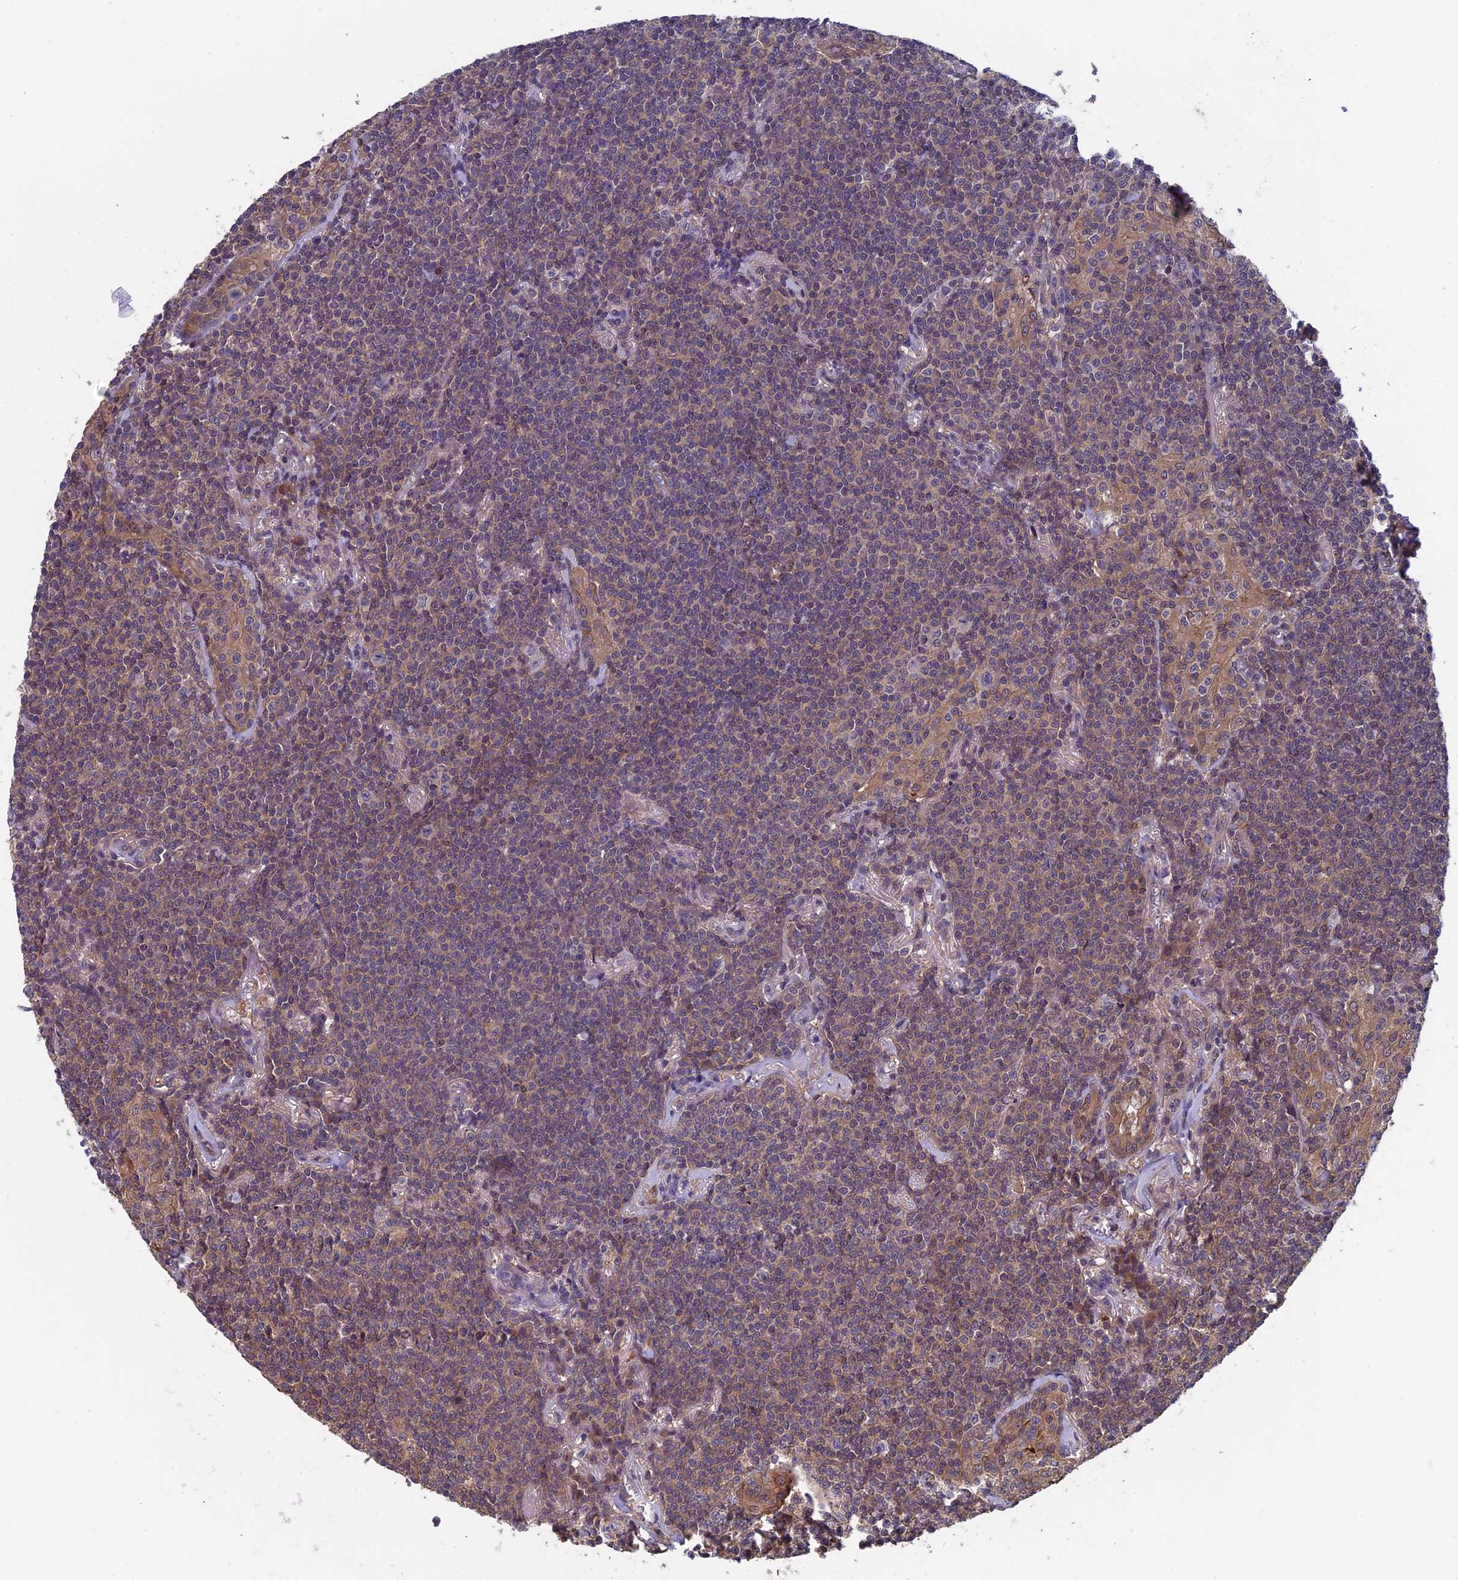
{"staining": {"intensity": "negative", "quantity": "none", "location": "none"}, "tissue": "lymphoma", "cell_type": "Tumor cells", "image_type": "cancer", "snomed": [{"axis": "morphology", "description": "Malignant lymphoma, non-Hodgkin's type, Low grade"}, {"axis": "topography", "description": "Lung"}], "caption": "DAB (3,3'-diaminobenzidine) immunohistochemical staining of low-grade malignant lymphoma, non-Hodgkin's type reveals no significant positivity in tumor cells. (DAB immunohistochemistry (IHC) with hematoxylin counter stain).", "gene": "LCMT1", "patient": {"sex": "female", "age": 71}}